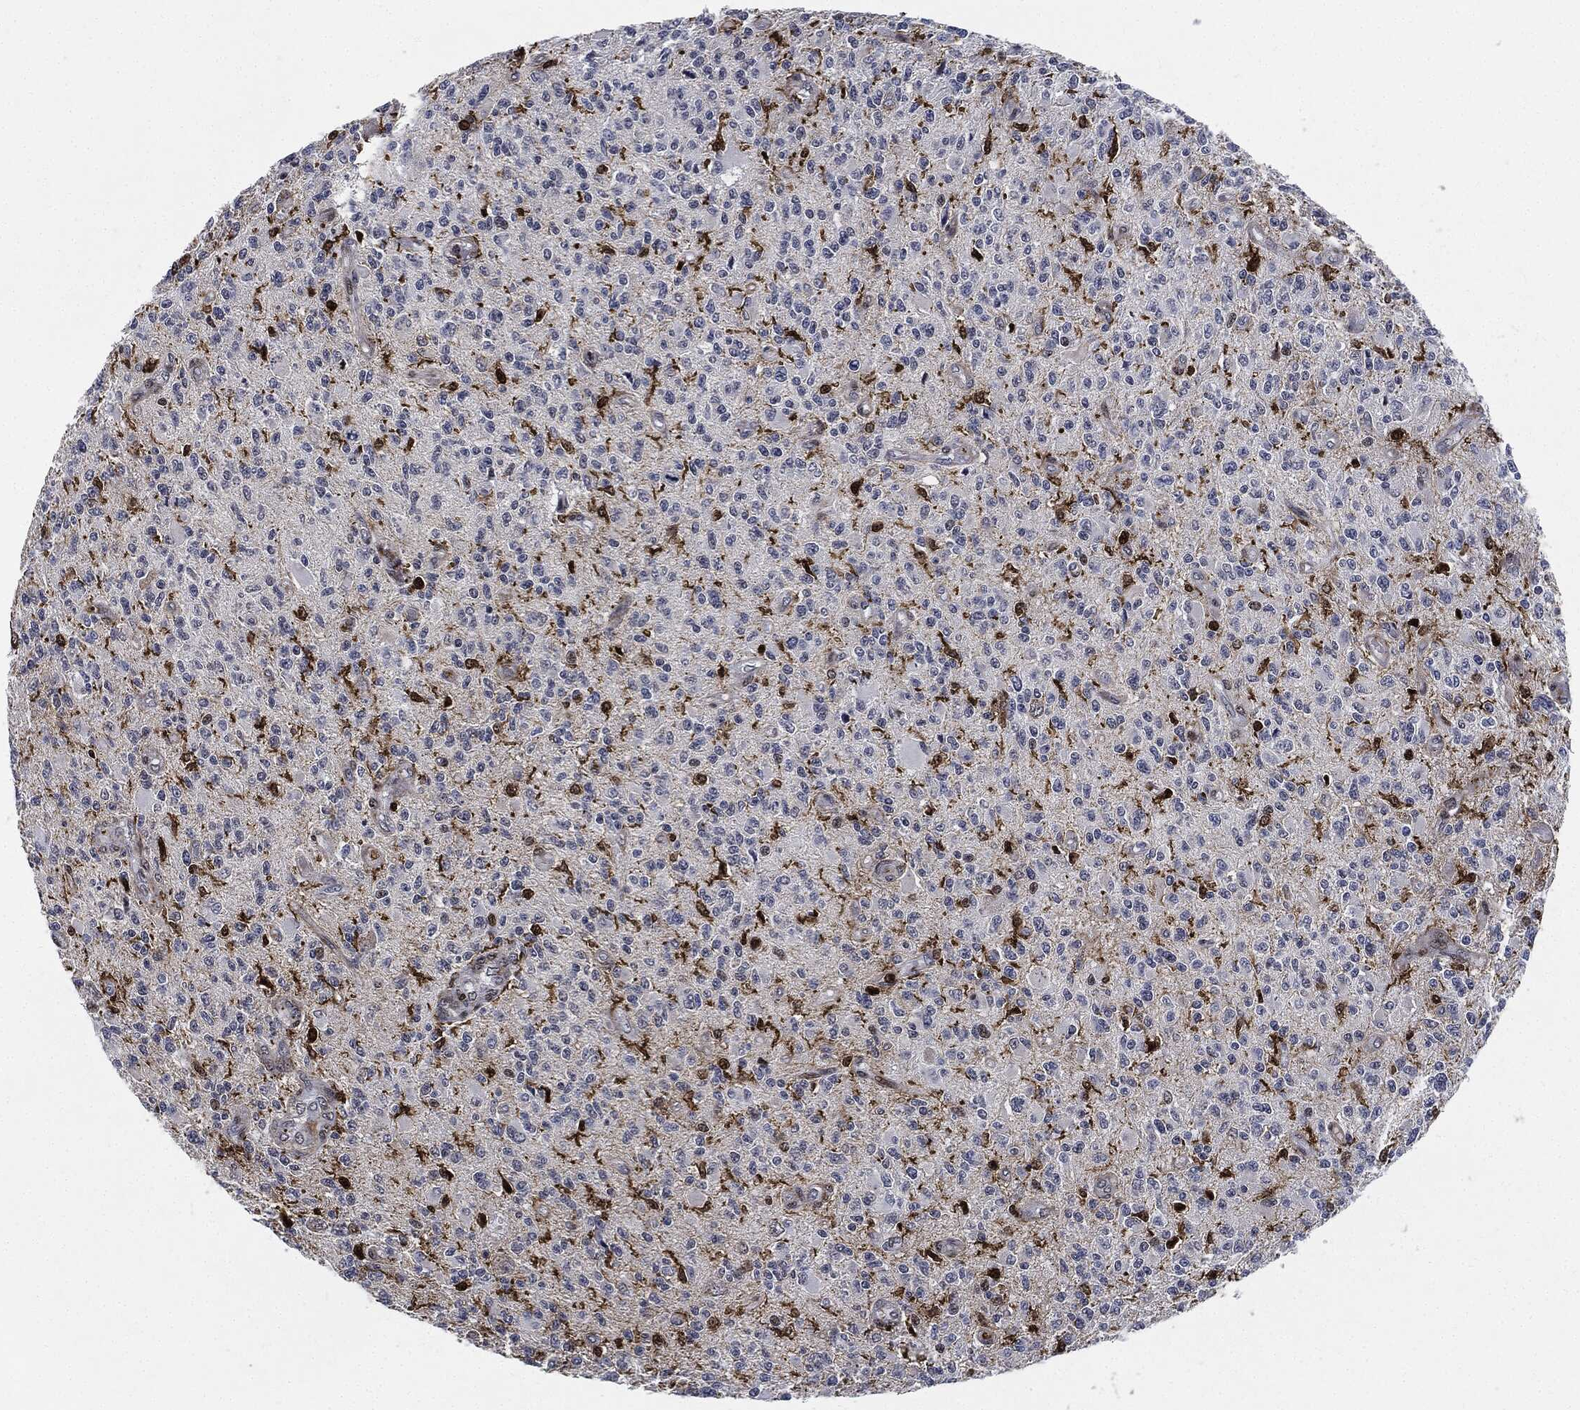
{"staining": {"intensity": "strong", "quantity": "<25%", "location": "nuclear"}, "tissue": "glioma", "cell_type": "Tumor cells", "image_type": "cancer", "snomed": [{"axis": "morphology", "description": "Glioma, malignant, High grade"}, {"axis": "topography", "description": "Brain"}], "caption": "Immunohistochemistry (DAB) staining of human malignant glioma (high-grade) displays strong nuclear protein staining in approximately <25% of tumor cells. Immunohistochemistry stains the protein of interest in brown and the nuclei are stained blue.", "gene": "NANOS3", "patient": {"sex": "female", "age": 63}}